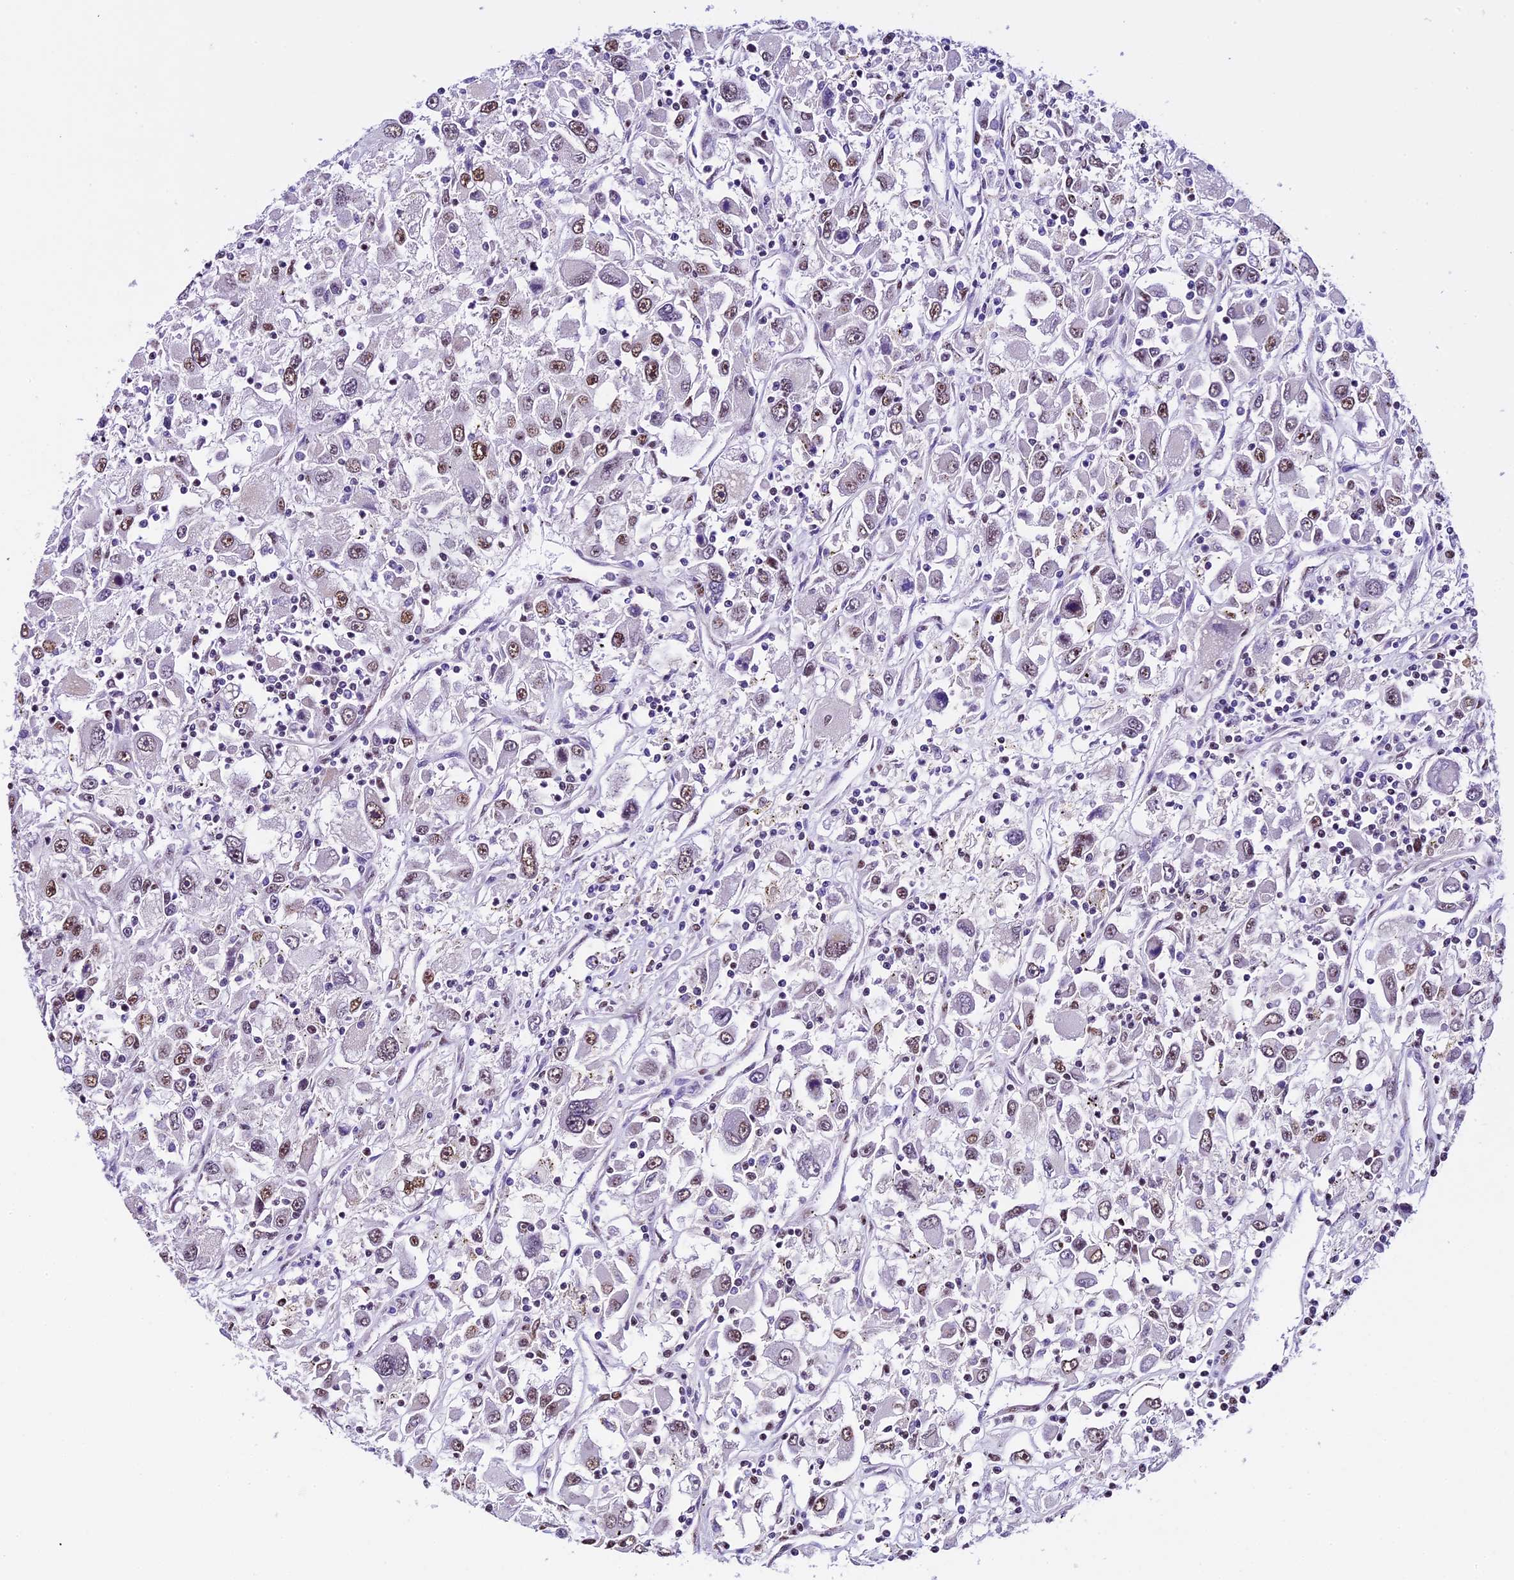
{"staining": {"intensity": "moderate", "quantity": "25%-75%", "location": "nuclear"}, "tissue": "renal cancer", "cell_type": "Tumor cells", "image_type": "cancer", "snomed": [{"axis": "morphology", "description": "Adenocarcinoma, NOS"}, {"axis": "topography", "description": "Kidney"}], "caption": "Protein expression analysis of renal adenocarcinoma demonstrates moderate nuclear staining in about 25%-75% of tumor cells.", "gene": "CARS2", "patient": {"sex": "female", "age": 52}}